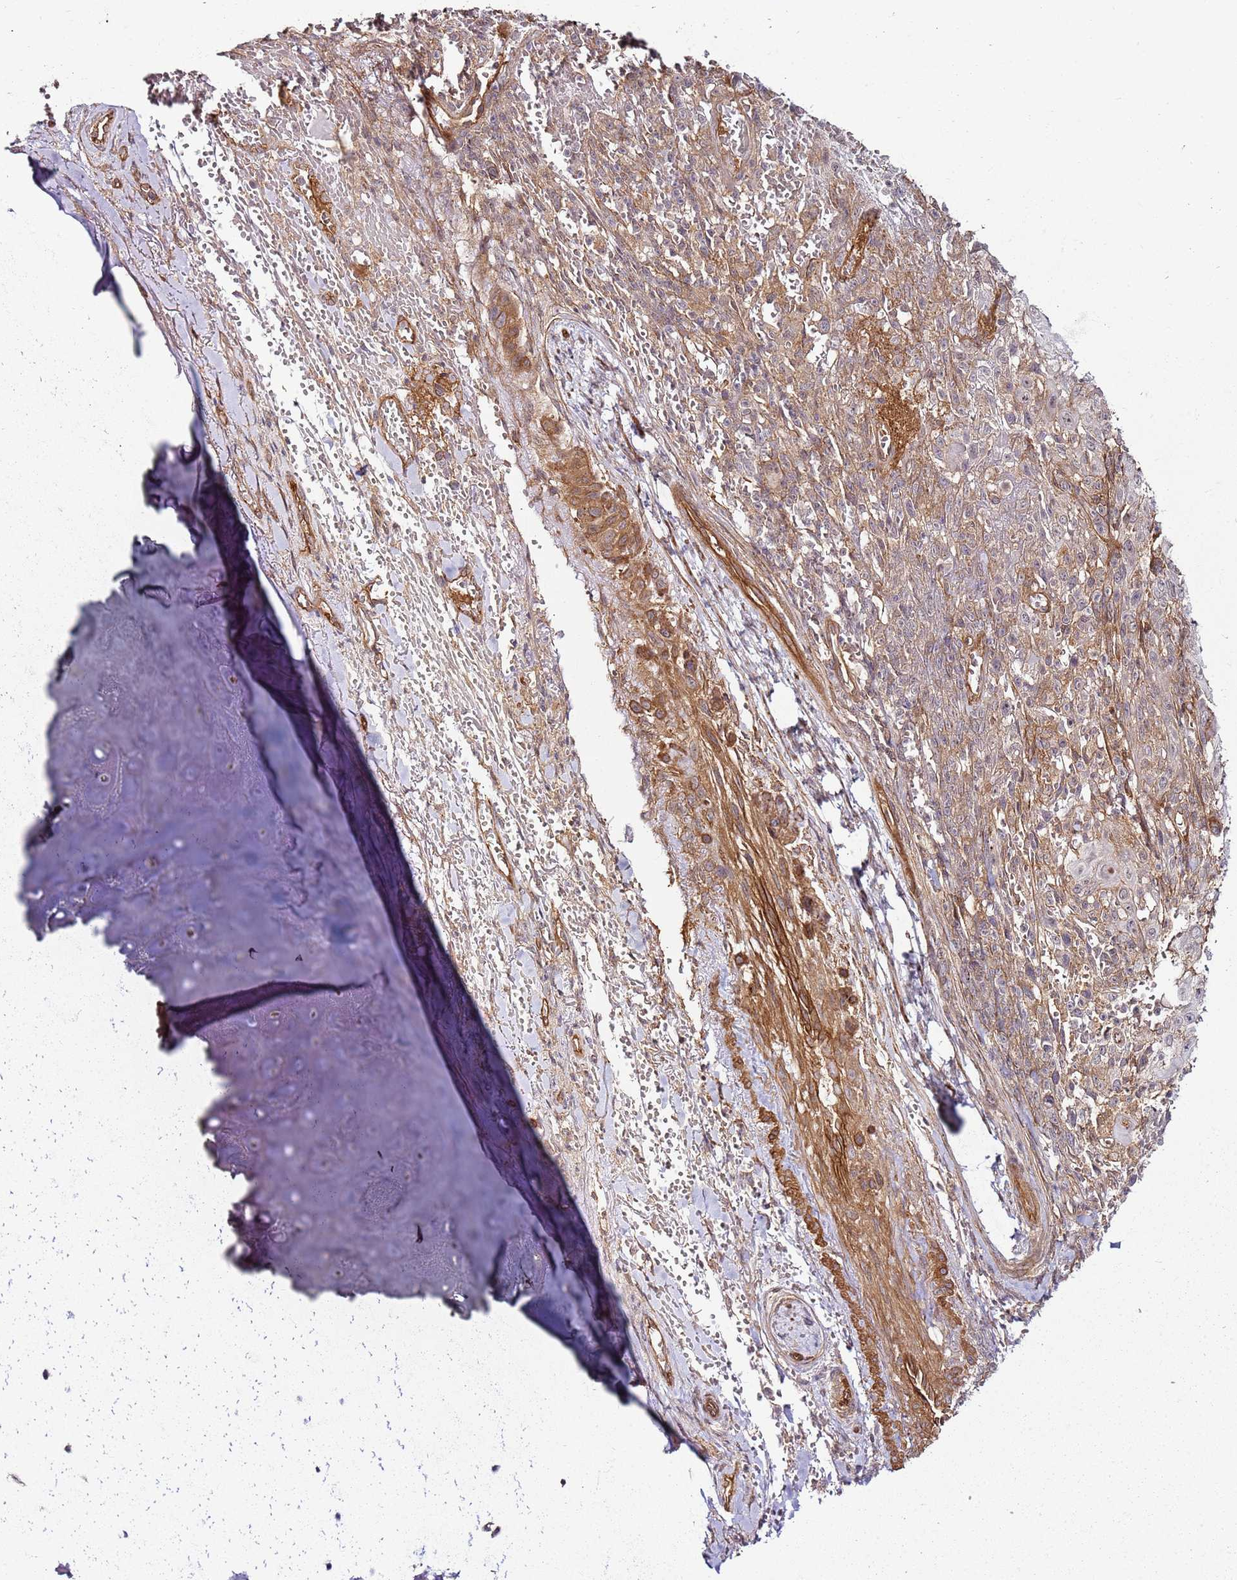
{"staining": {"intensity": "weak", "quantity": "<25%", "location": "cytoplasmic/membranous"}, "tissue": "skin cancer", "cell_type": "Tumor cells", "image_type": "cancer", "snomed": [{"axis": "morphology", "description": "Normal tissue, NOS"}, {"axis": "morphology", "description": "Squamous cell carcinoma, NOS"}, {"axis": "topography", "description": "Skin"}, {"axis": "topography", "description": "Cartilage tissue"}], "caption": "This is an IHC photomicrograph of human skin cancer (squamous cell carcinoma). There is no positivity in tumor cells.", "gene": "CCNYL1", "patient": {"sex": "female", "age": 79}}